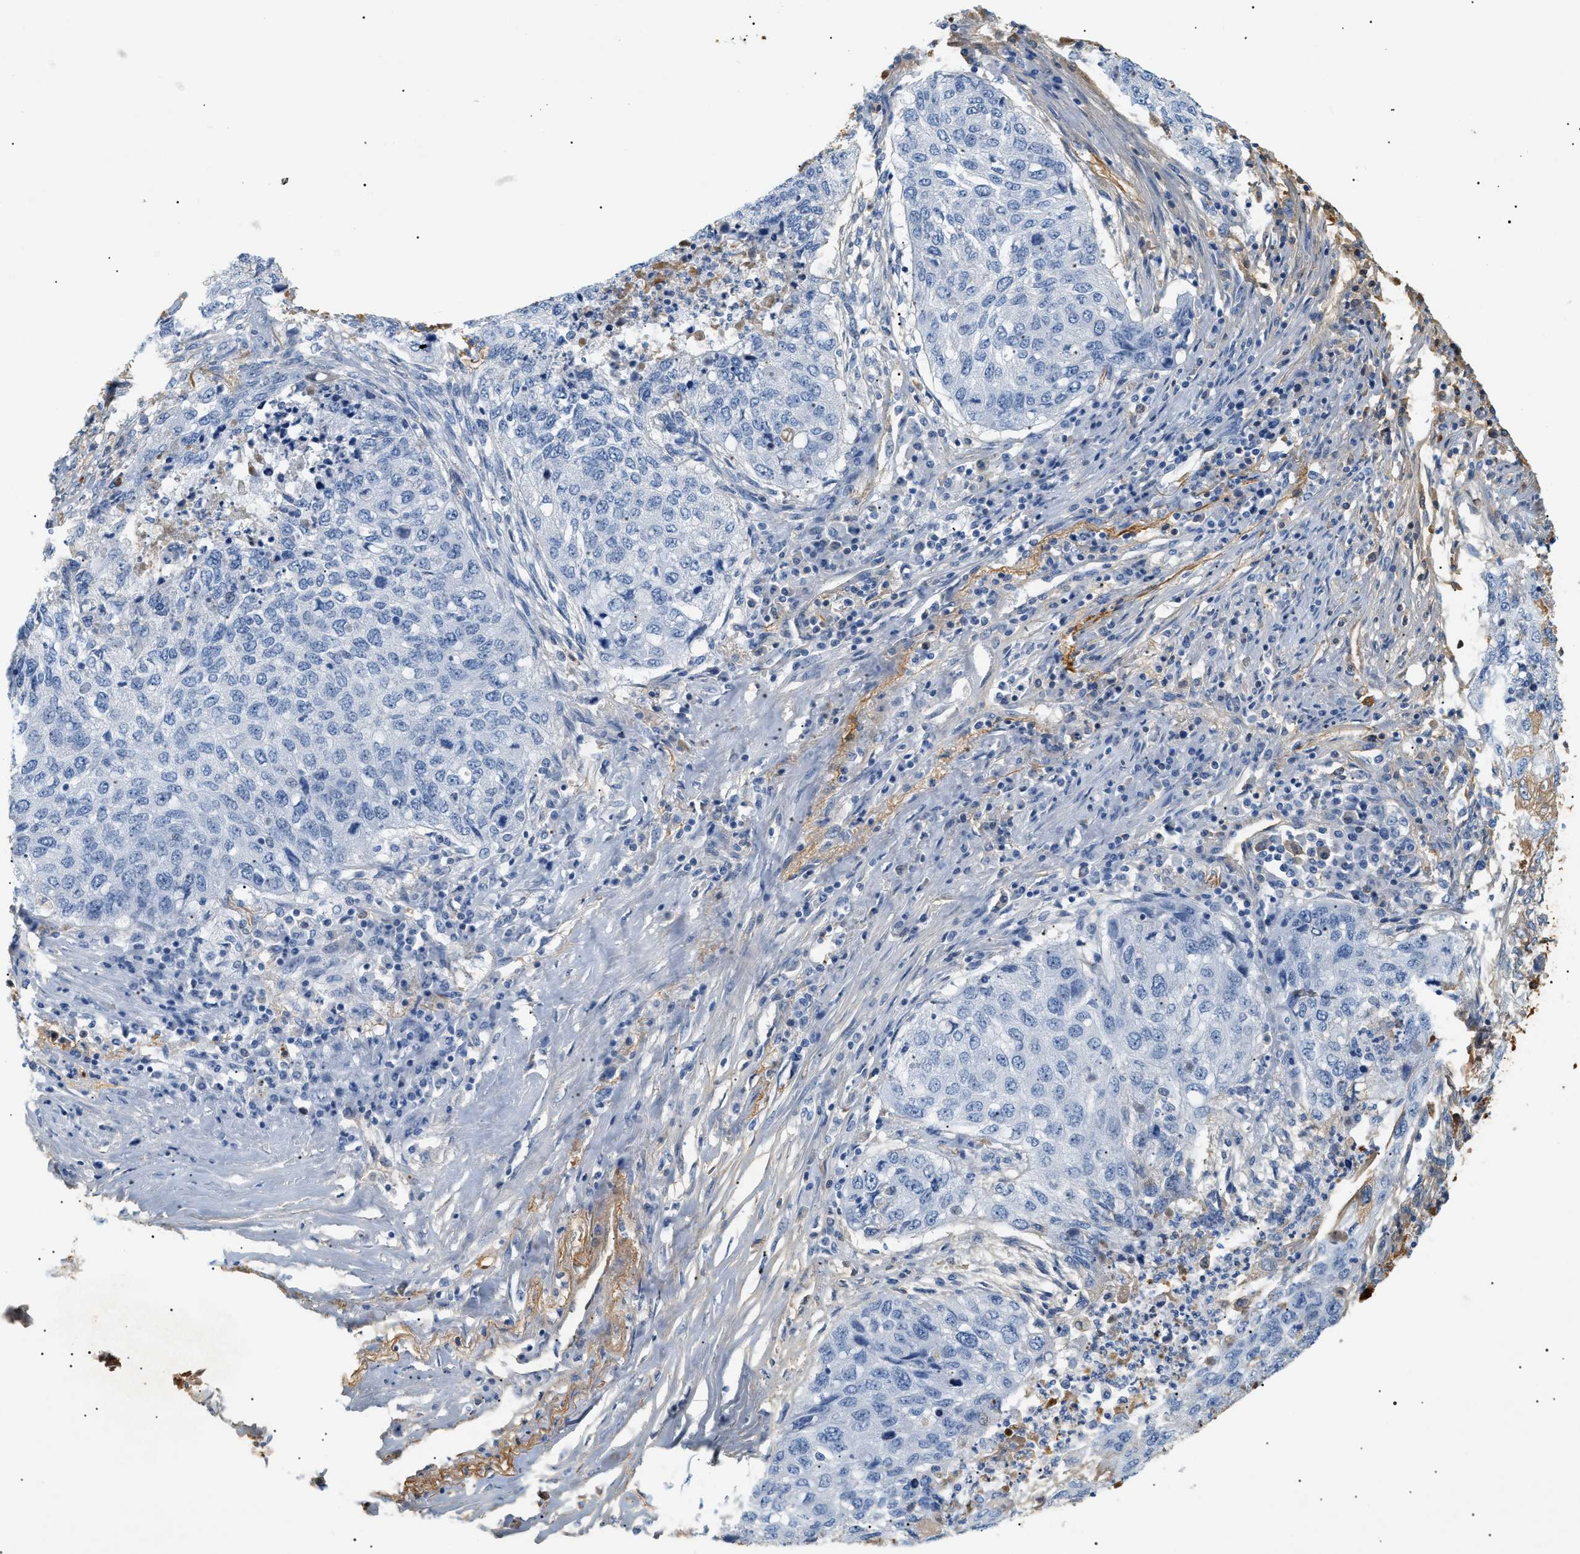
{"staining": {"intensity": "negative", "quantity": "none", "location": "none"}, "tissue": "lung cancer", "cell_type": "Tumor cells", "image_type": "cancer", "snomed": [{"axis": "morphology", "description": "Squamous cell carcinoma, NOS"}, {"axis": "topography", "description": "Lung"}], "caption": "Immunohistochemical staining of lung cancer exhibits no significant expression in tumor cells. Brightfield microscopy of immunohistochemistry stained with DAB (3,3'-diaminobenzidine) (brown) and hematoxylin (blue), captured at high magnification.", "gene": "CFH", "patient": {"sex": "female", "age": 63}}